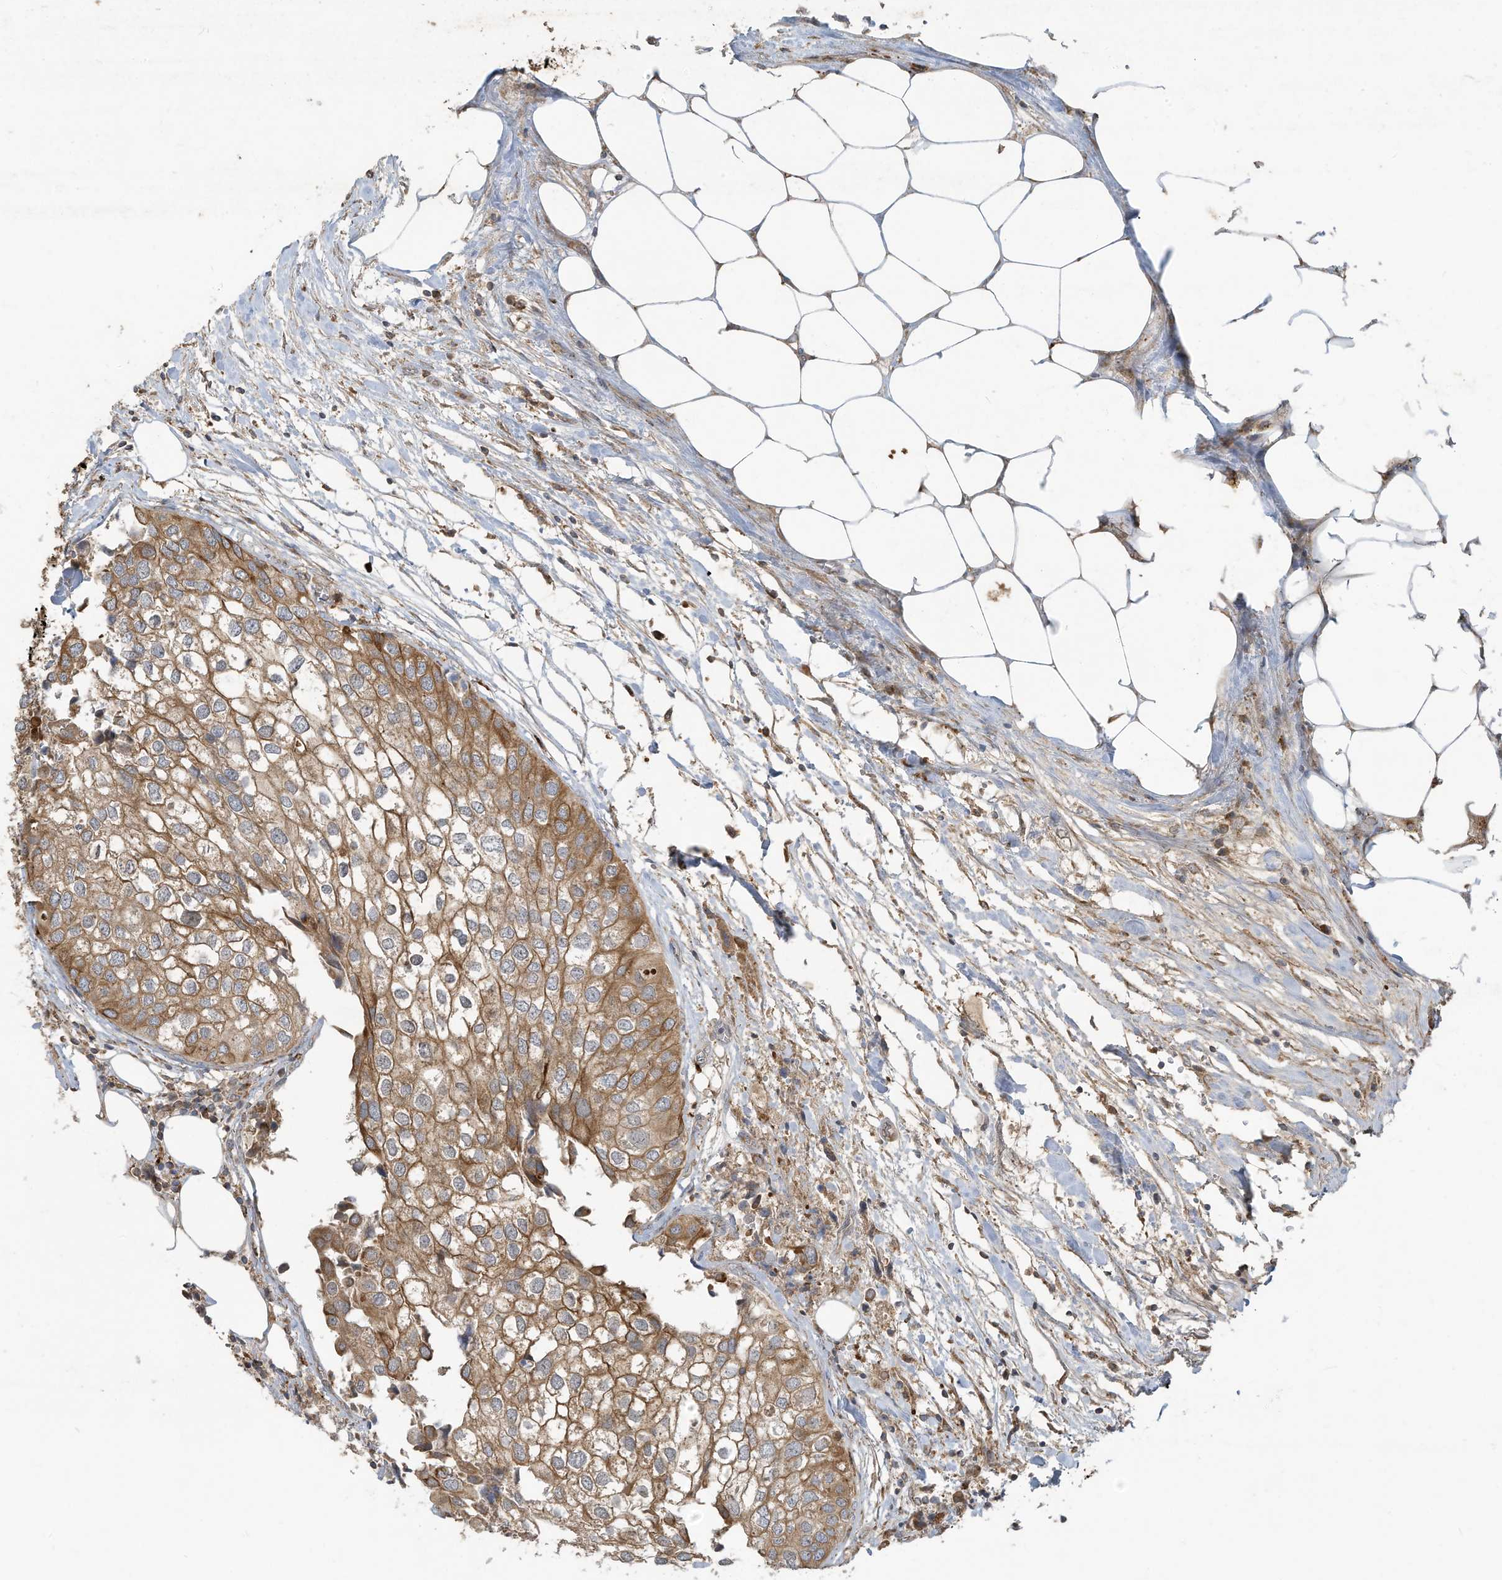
{"staining": {"intensity": "moderate", "quantity": ">75%", "location": "cytoplasmic/membranous"}, "tissue": "urothelial cancer", "cell_type": "Tumor cells", "image_type": "cancer", "snomed": [{"axis": "morphology", "description": "Urothelial carcinoma, High grade"}, {"axis": "topography", "description": "Urinary bladder"}], "caption": "This image exhibits IHC staining of high-grade urothelial carcinoma, with medium moderate cytoplasmic/membranous expression in about >75% of tumor cells.", "gene": "C2orf74", "patient": {"sex": "male", "age": 64}}